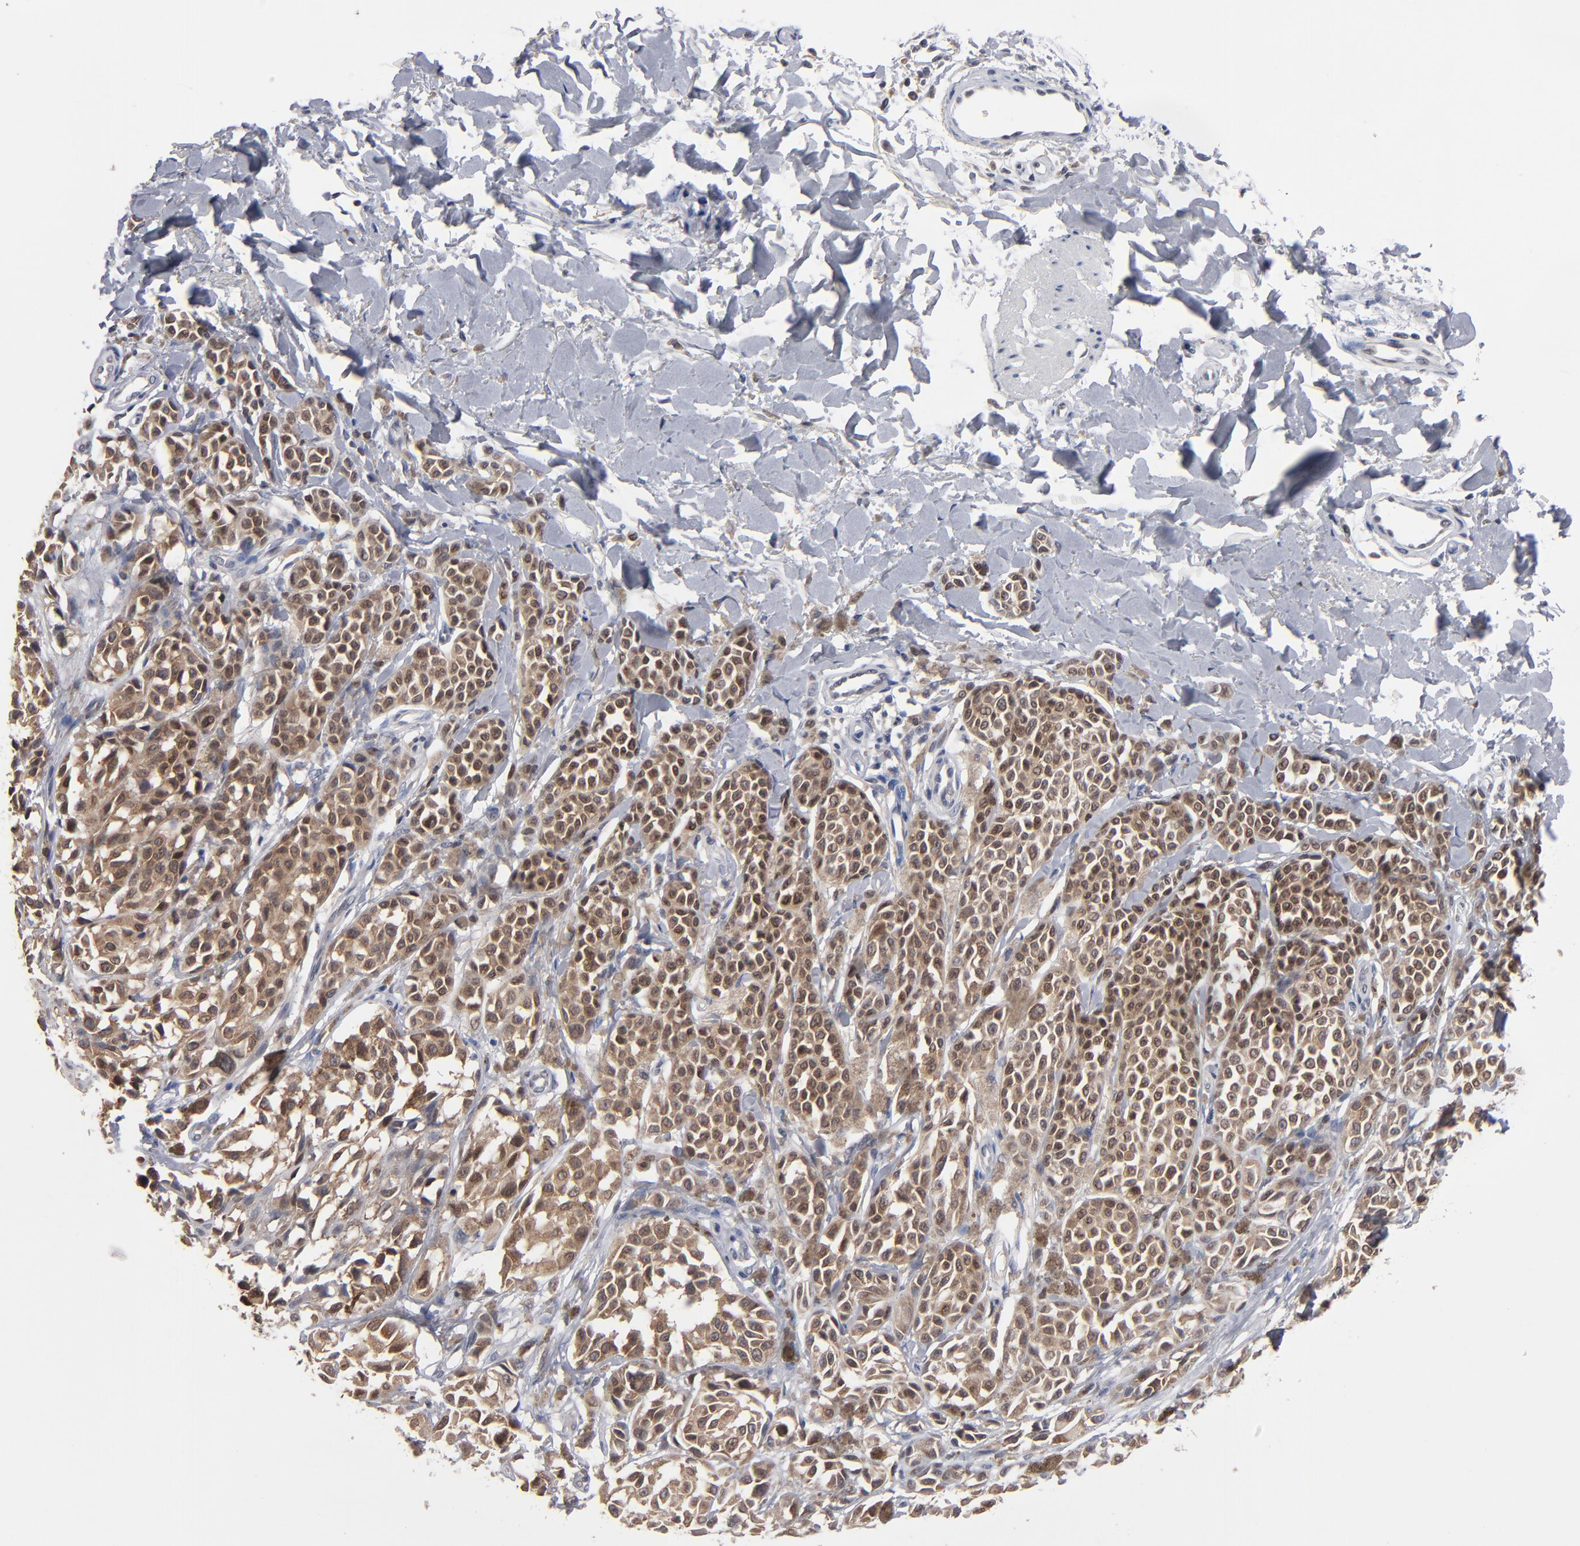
{"staining": {"intensity": "moderate", "quantity": ">75%", "location": "cytoplasmic/membranous"}, "tissue": "melanoma", "cell_type": "Tumor cells", "image_type": "cancer", "snomed": [{"axis": "morphology", "description": "Malignant melanoma, NOS"}, {"axis": "topography", "description": "Skin"}], "caption": "Malignant melanoma tissue demonstrates moderate cytoplasmic/membranous positivity in about >75% of tumor cells", "gene": "ALG13", "patient": {"sex": "female", "age": 38}}